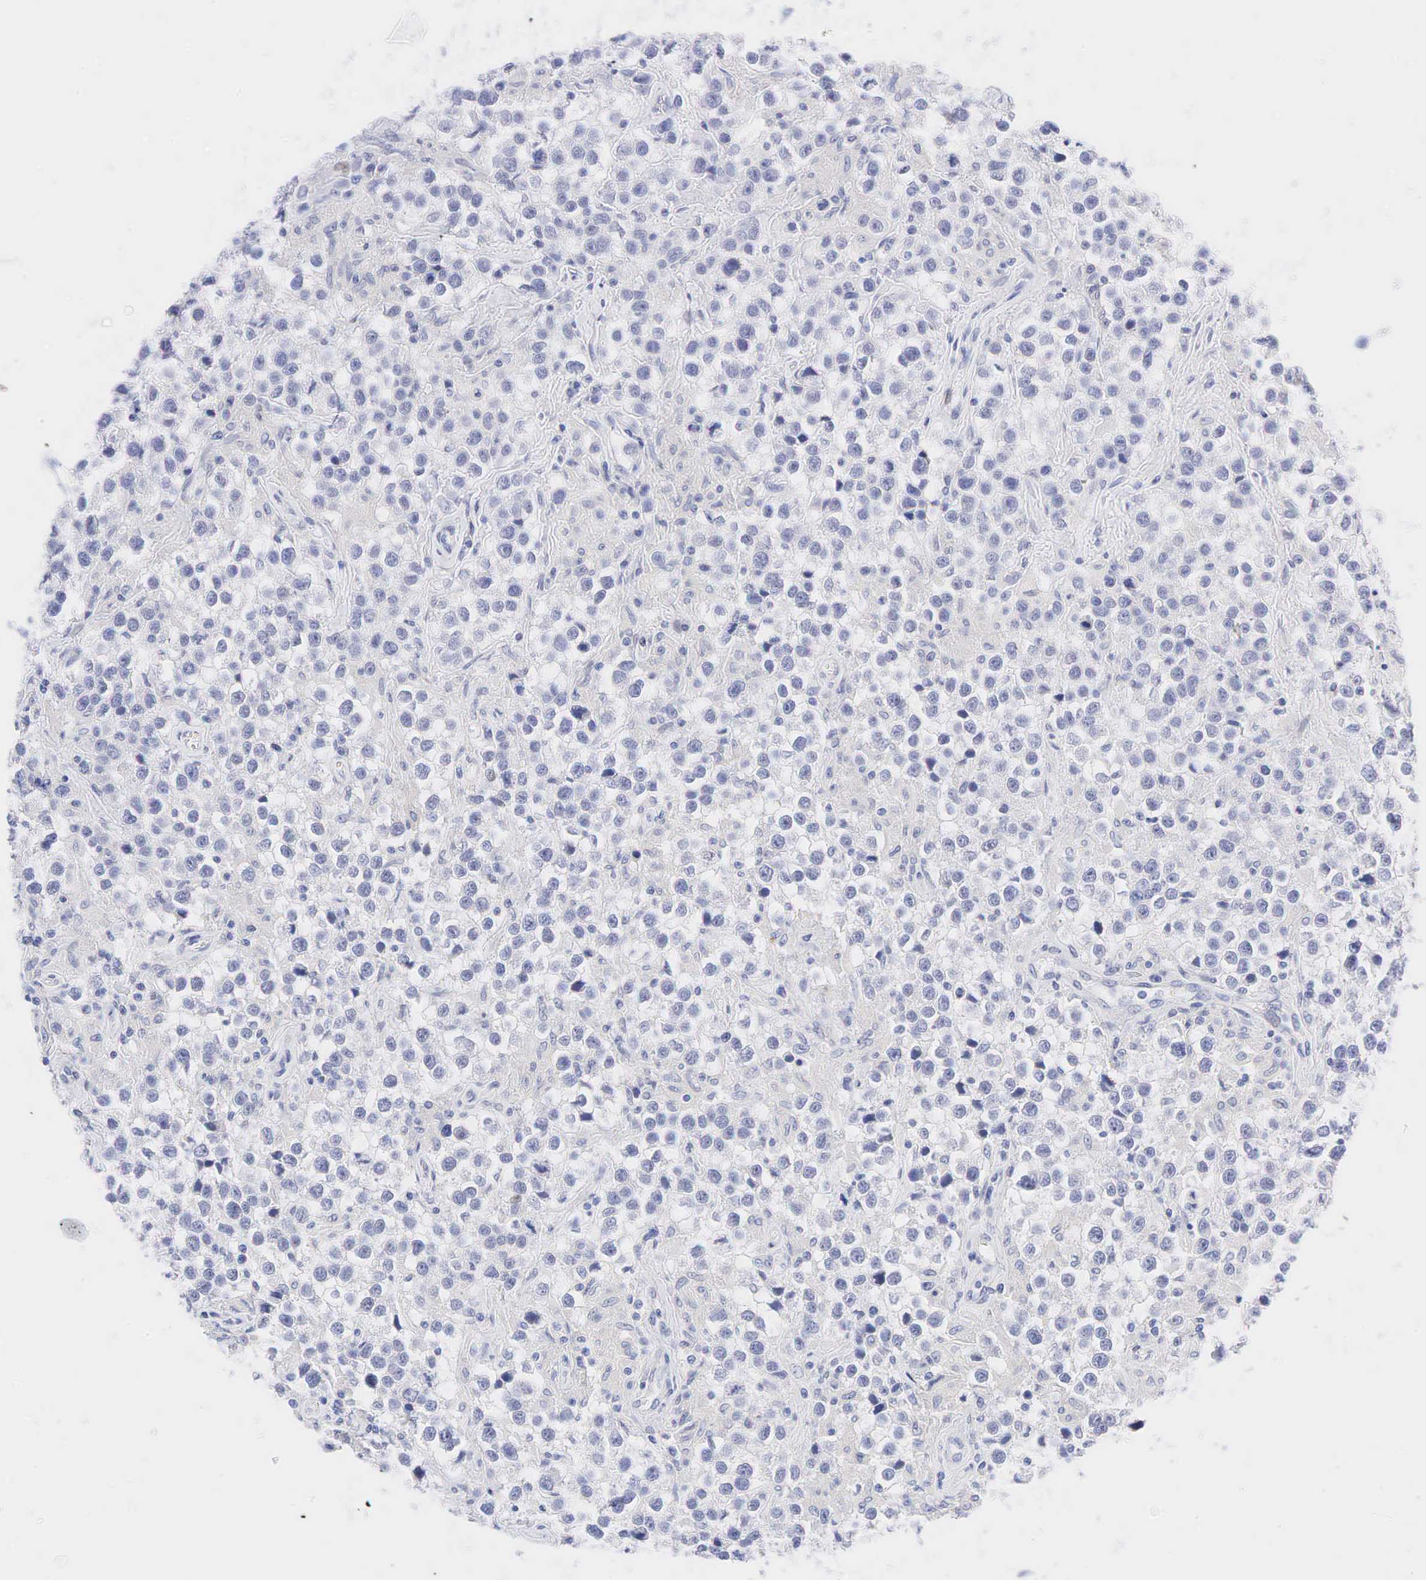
{"staining": {"intensity": "negative", "quantity": "none", "location": "none"}, "tissue": "testis cancer", "cell_type": "Tumor cells", "image_type": "cancer", "snomed": [{"axis": "morphology", "description": "Seminoma, NOS"}, {"axis": "topography", "description": "Testis"}], "caption": "Immunohistochemistry photomicrograph of human testis cancer (seminoma) stained for a protein (brown), which exhibits no positivity in tumor cells. (DAB (3,3'-diaminobenzidine) immunohistochemistry (IHC) visualized using brightfield microscopy, high magnification).", "gene": "AR", "patient": {"sex": "male", "age": 43}}